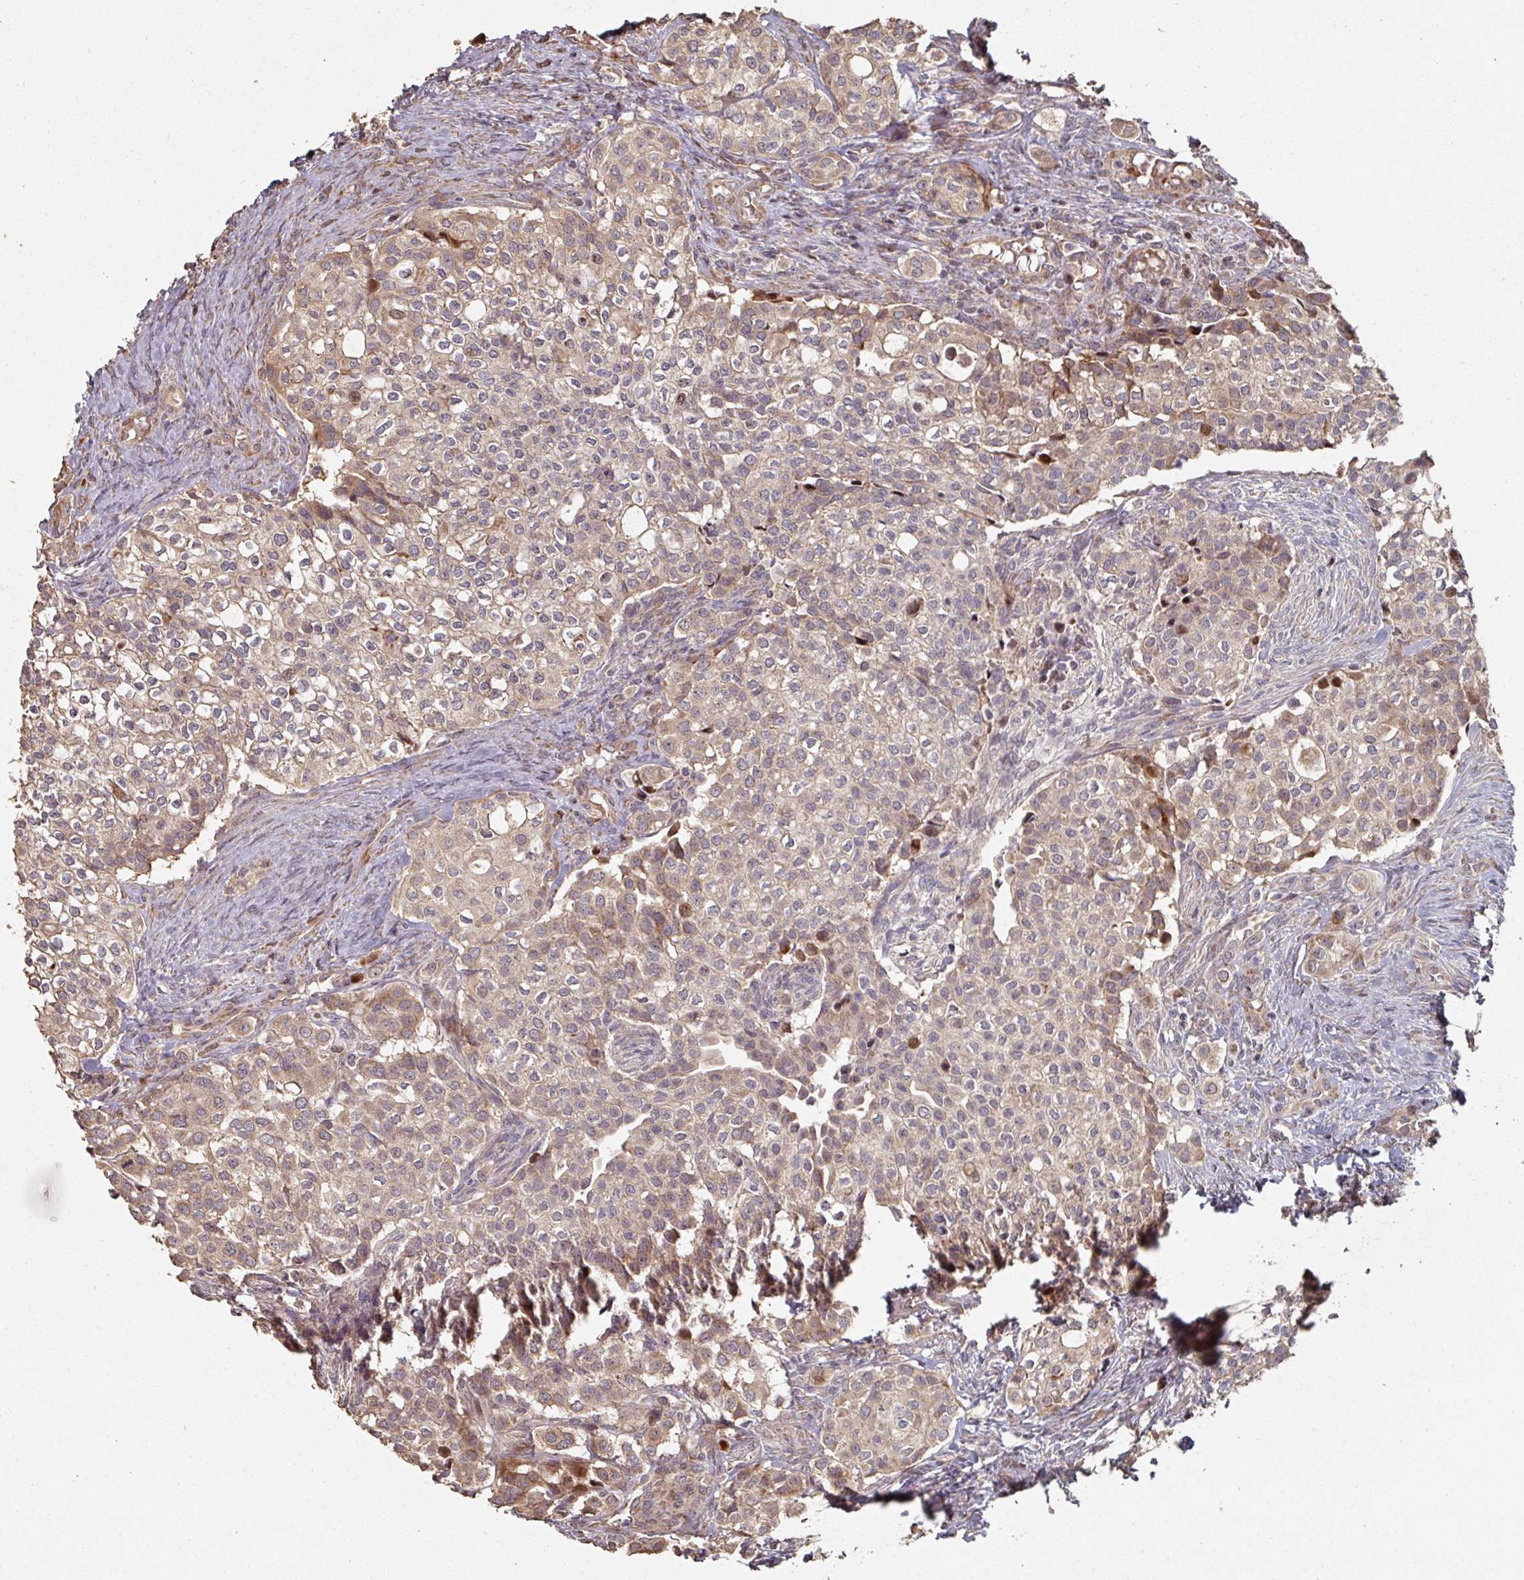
{"staining": {"intensity": "moderate", "quantity": "<25%", "location": "cytoplasmic/membranous"}, "tissue": "head and neck cancer", "cell_type": "Tumor cells", "image_type": "cancer", "snomed": [{"axis": "morphology", "description": "Adenocarcinoma, NOS"}, {"axis": "topography", "description": "Head-Neck"}], "caption": "Immunohistochemical staining of human head and neck adenocarcinoma reveals moderate cytoplasmic/membranous protein expression in approximately <25% of tumor cells.", "gene": "CA7", "patient": {"sex": "male", "age": 81}}